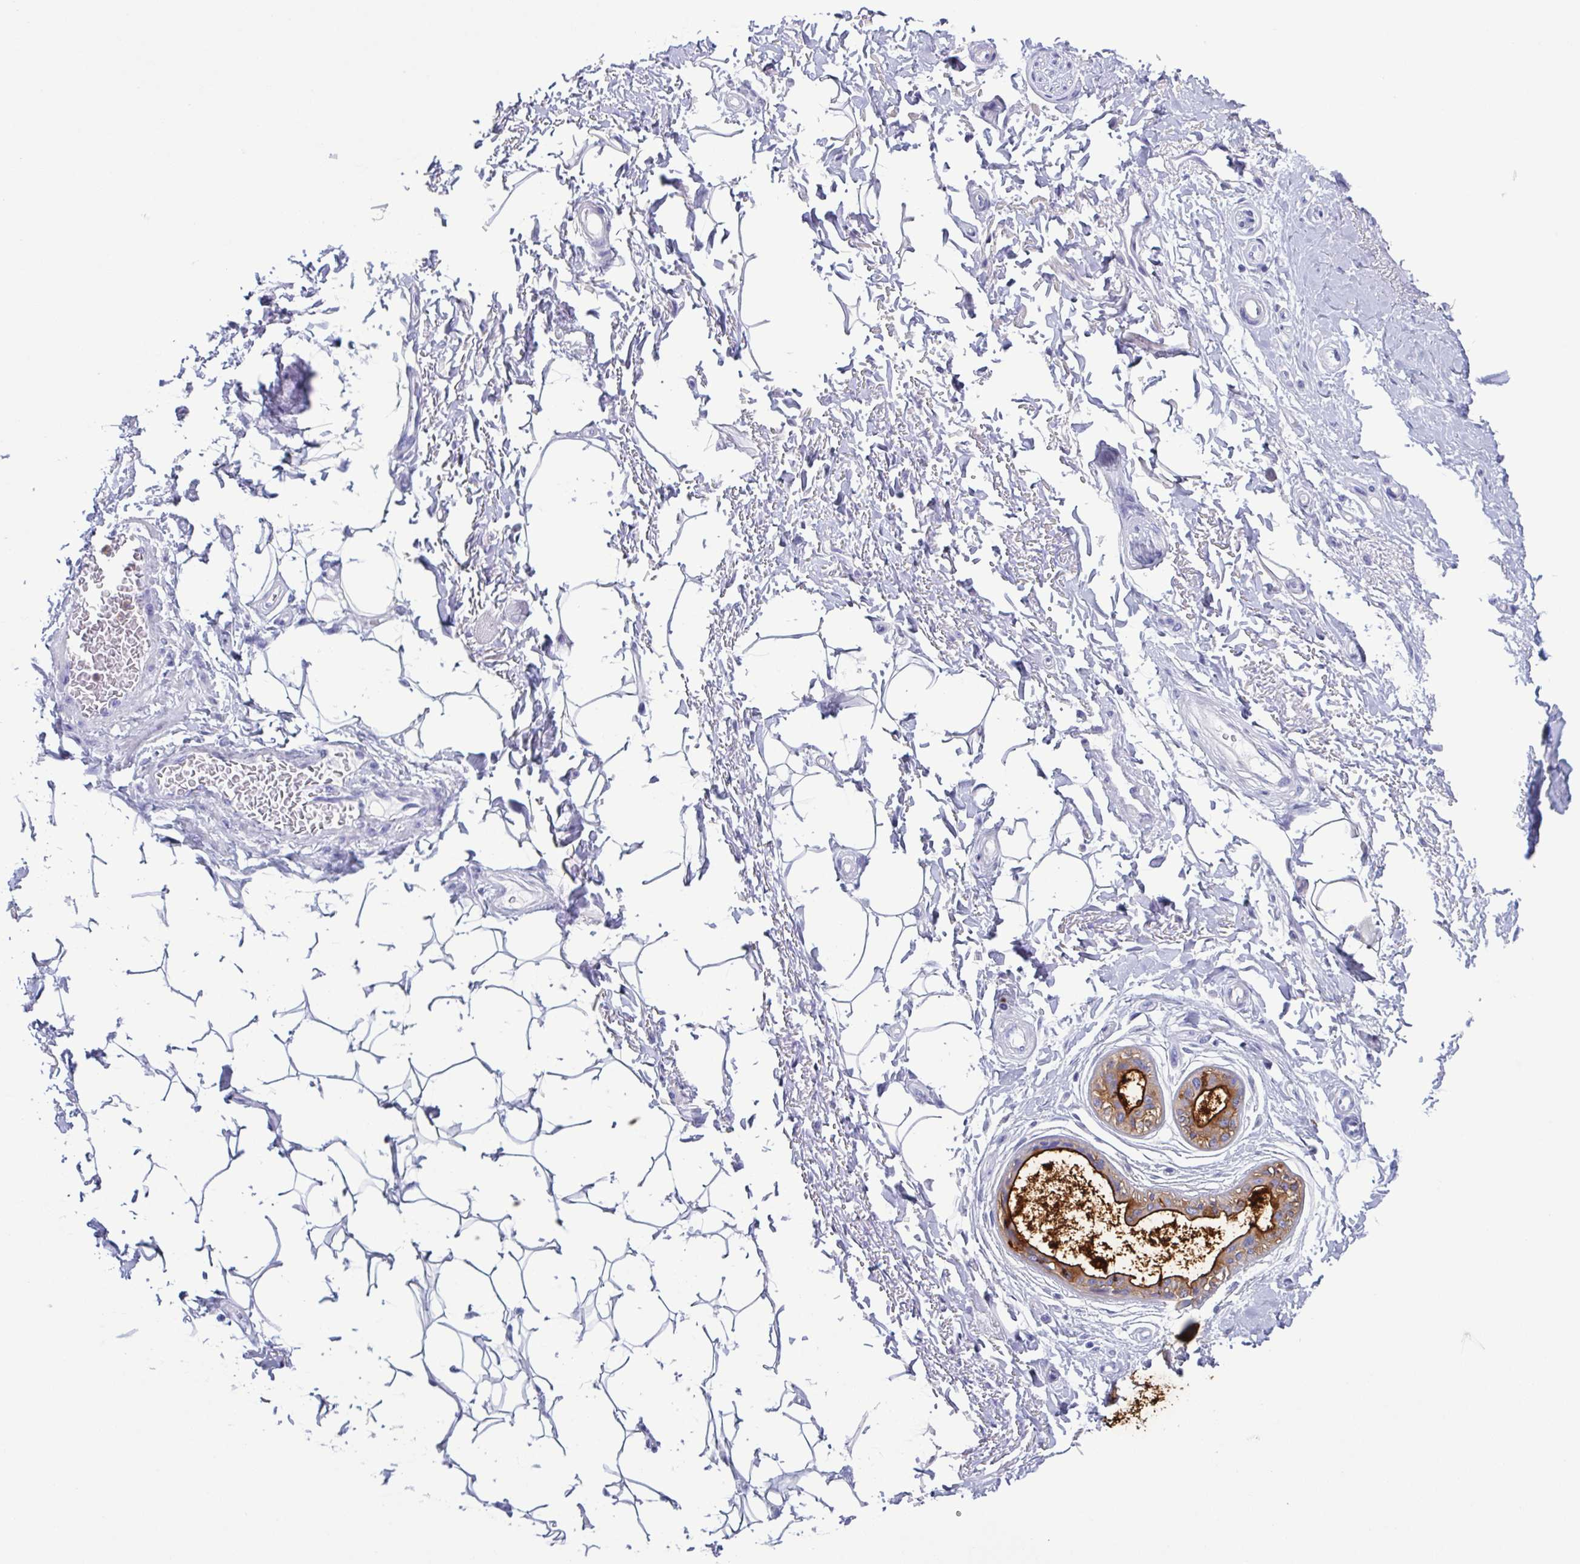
{"staining": {"intensity": "negative", "quantity": "none", "location": "none"}, "tissue": "adipose tissue", "cell_type": "Adipocytes", "image_type": "normal", "snomed": [{"axis": "morphology", "description": "Normal tissue, NOS"}, {"axis": "topography", "description": "Peripheral nerve tissue"}], "caption": "Immunohistochemical staining of normal adipose tissue displays no significant expression in adipocytes. Brightfield microscopy of IHC stained with DAB (3,3'-diaminobenzidine) (brown) and hematoxylin (blue), captured at high magnification.", "gene": "LTF", "patient": {"sex": "male", "age": 51}}